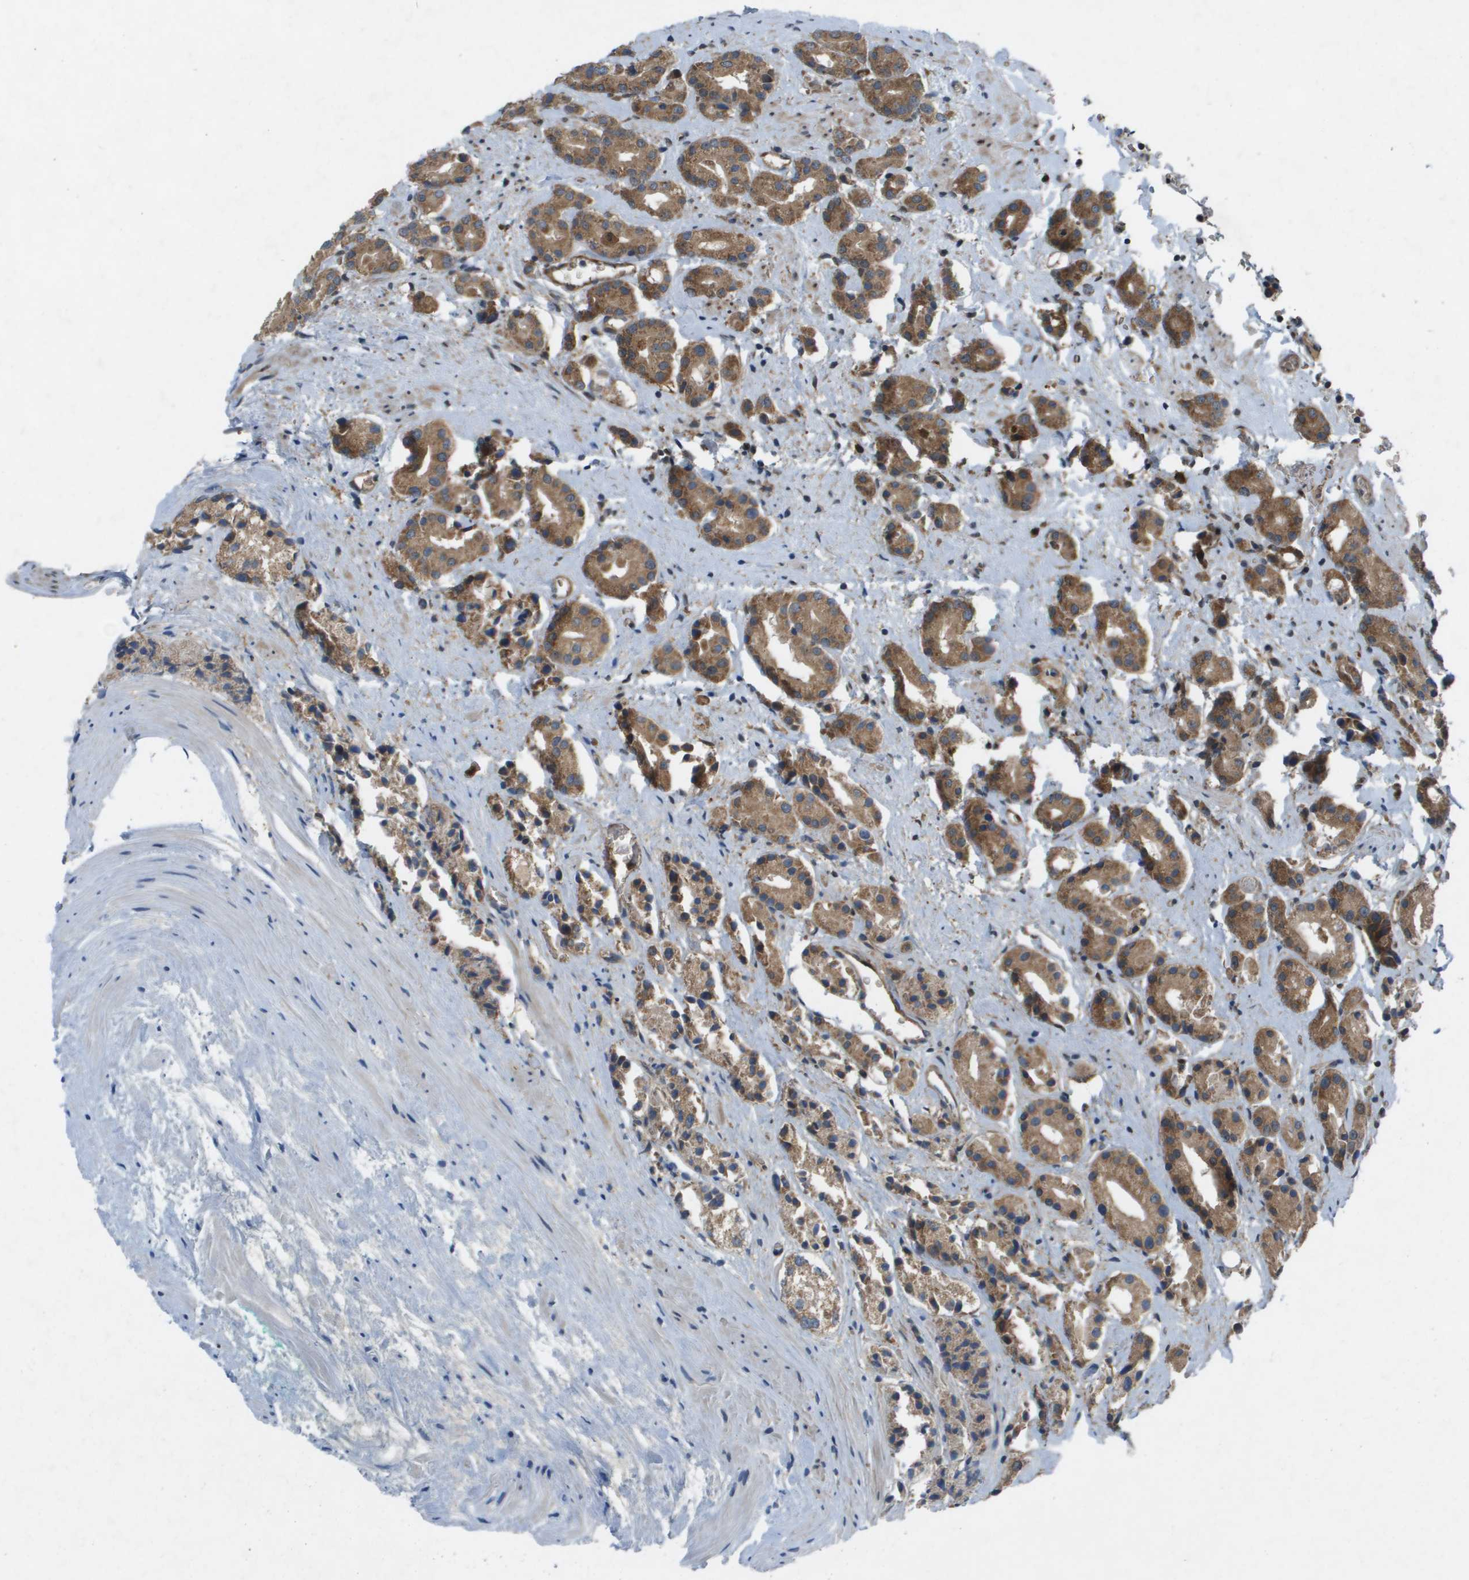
{"staining": {"intensity": "moderate", "quantity": ">75%", "location": "cytoplasmic/membranous"}, "tissue": "prostate cancer", "cell_type": "Tumor cells", "image_type": "cancer", "snomed": [{"axis": "morphology", "description": "Adenocarcinoma, High grade"}, {"axis": "topography", "description": "Prostate"}], "caption": "Human high-grade adenocarcinoma (prostate) stained with a protein marker displays moderate staining in tumor cells.", "gene": "PALD1", "patient": {"sex": "male", "age": 71}}